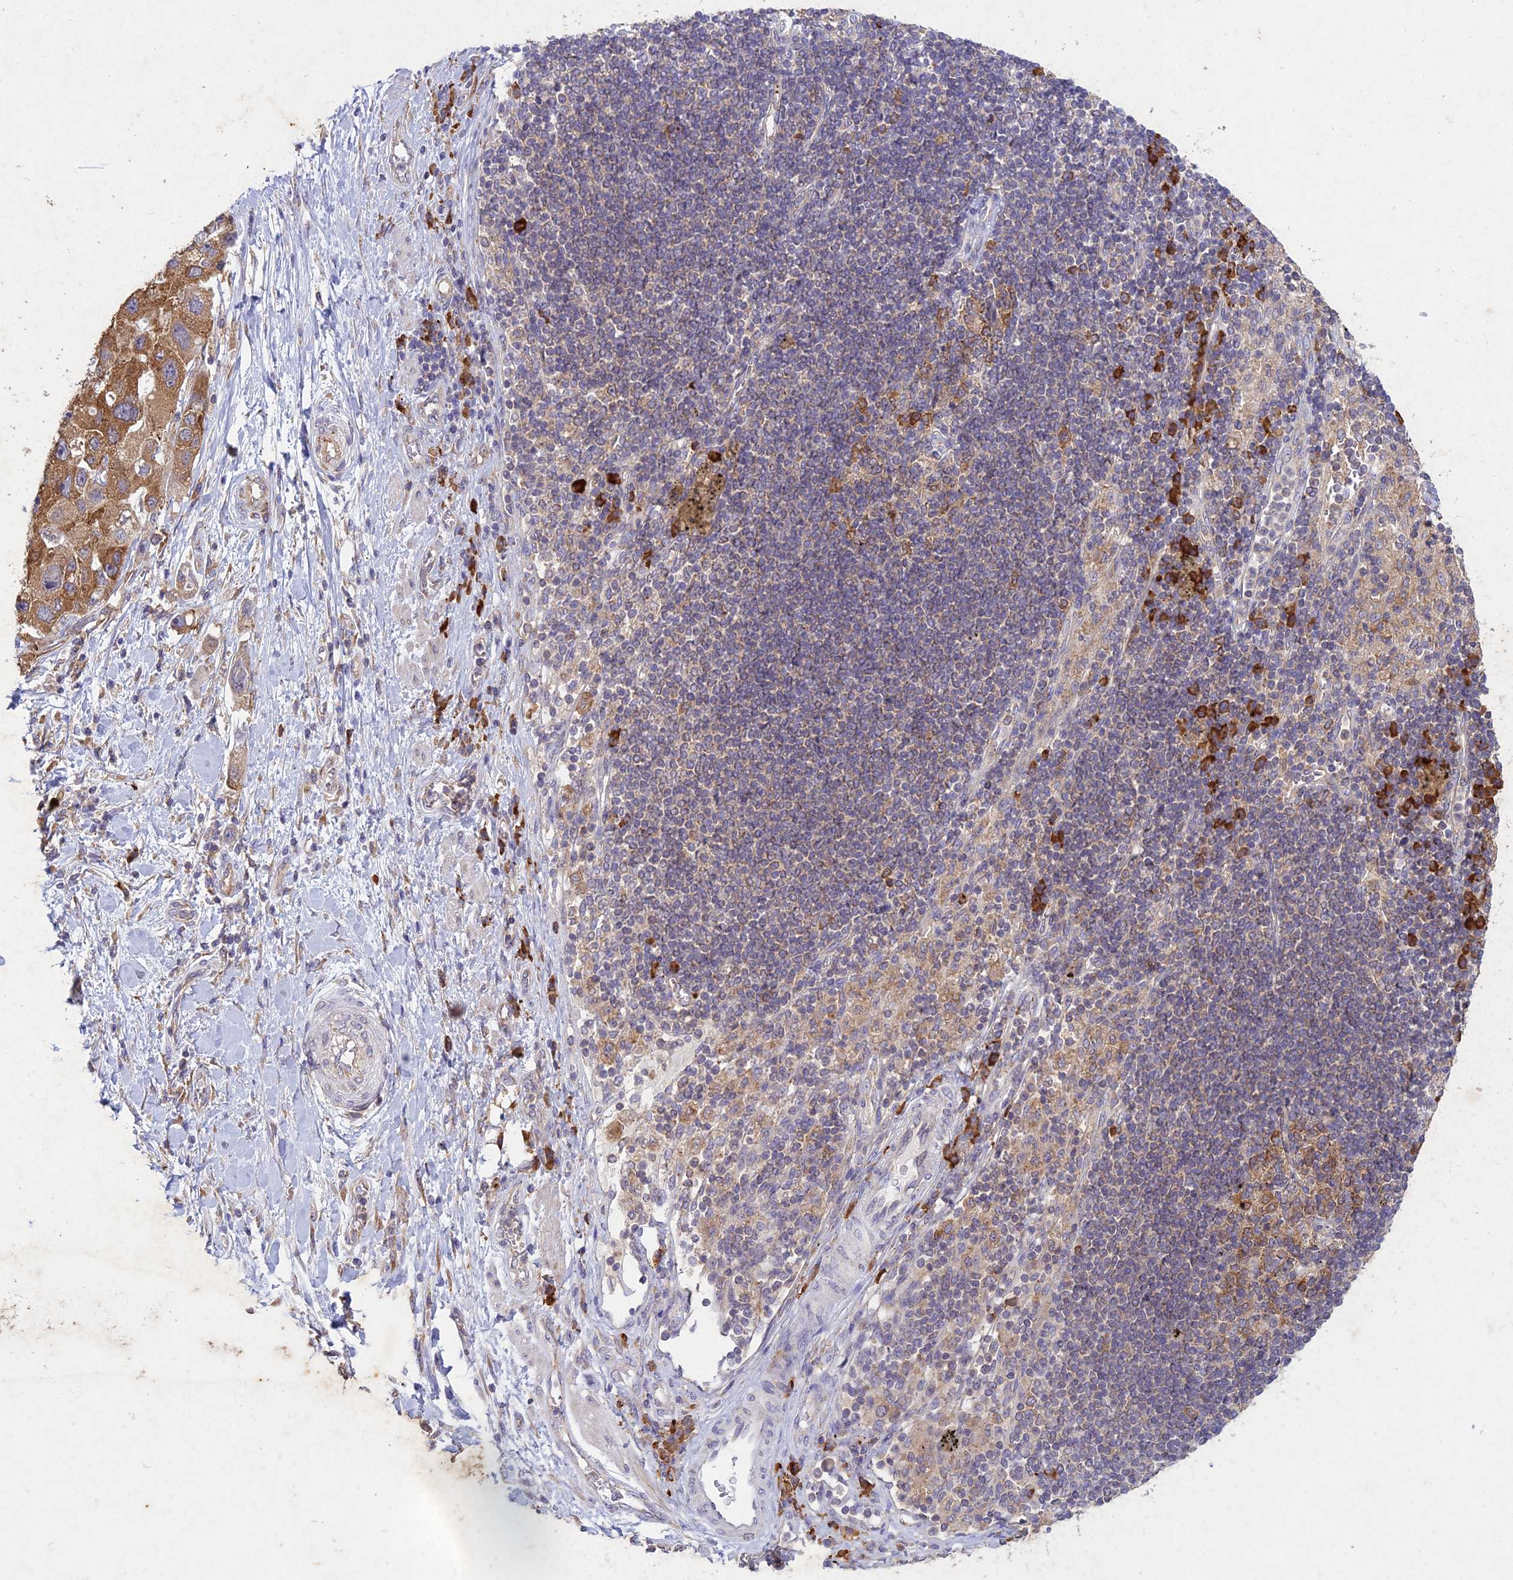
{"staining": {"intensity": "moderate", "quantity": ">75%", "location": "cytoplasmic/membranous"}, "tissue": "lung cancer", "cell_type": "Tumor cells", "image_type": "cancer", "snomed": [{"axis": "morphology", "description": "Adenocarcinoma, NOS"}, {"axis": "topography", "description": "Lung"}], "caption": "Immunohistochemical staining of human lung cancer (adenocarcinoma) exhibits medium levels of moderate cytoplasmic/membranous staining in approximately >75% of tumor cells.", "gene": "NXNL2", "patient": {"sex": "female", "age": 54}}